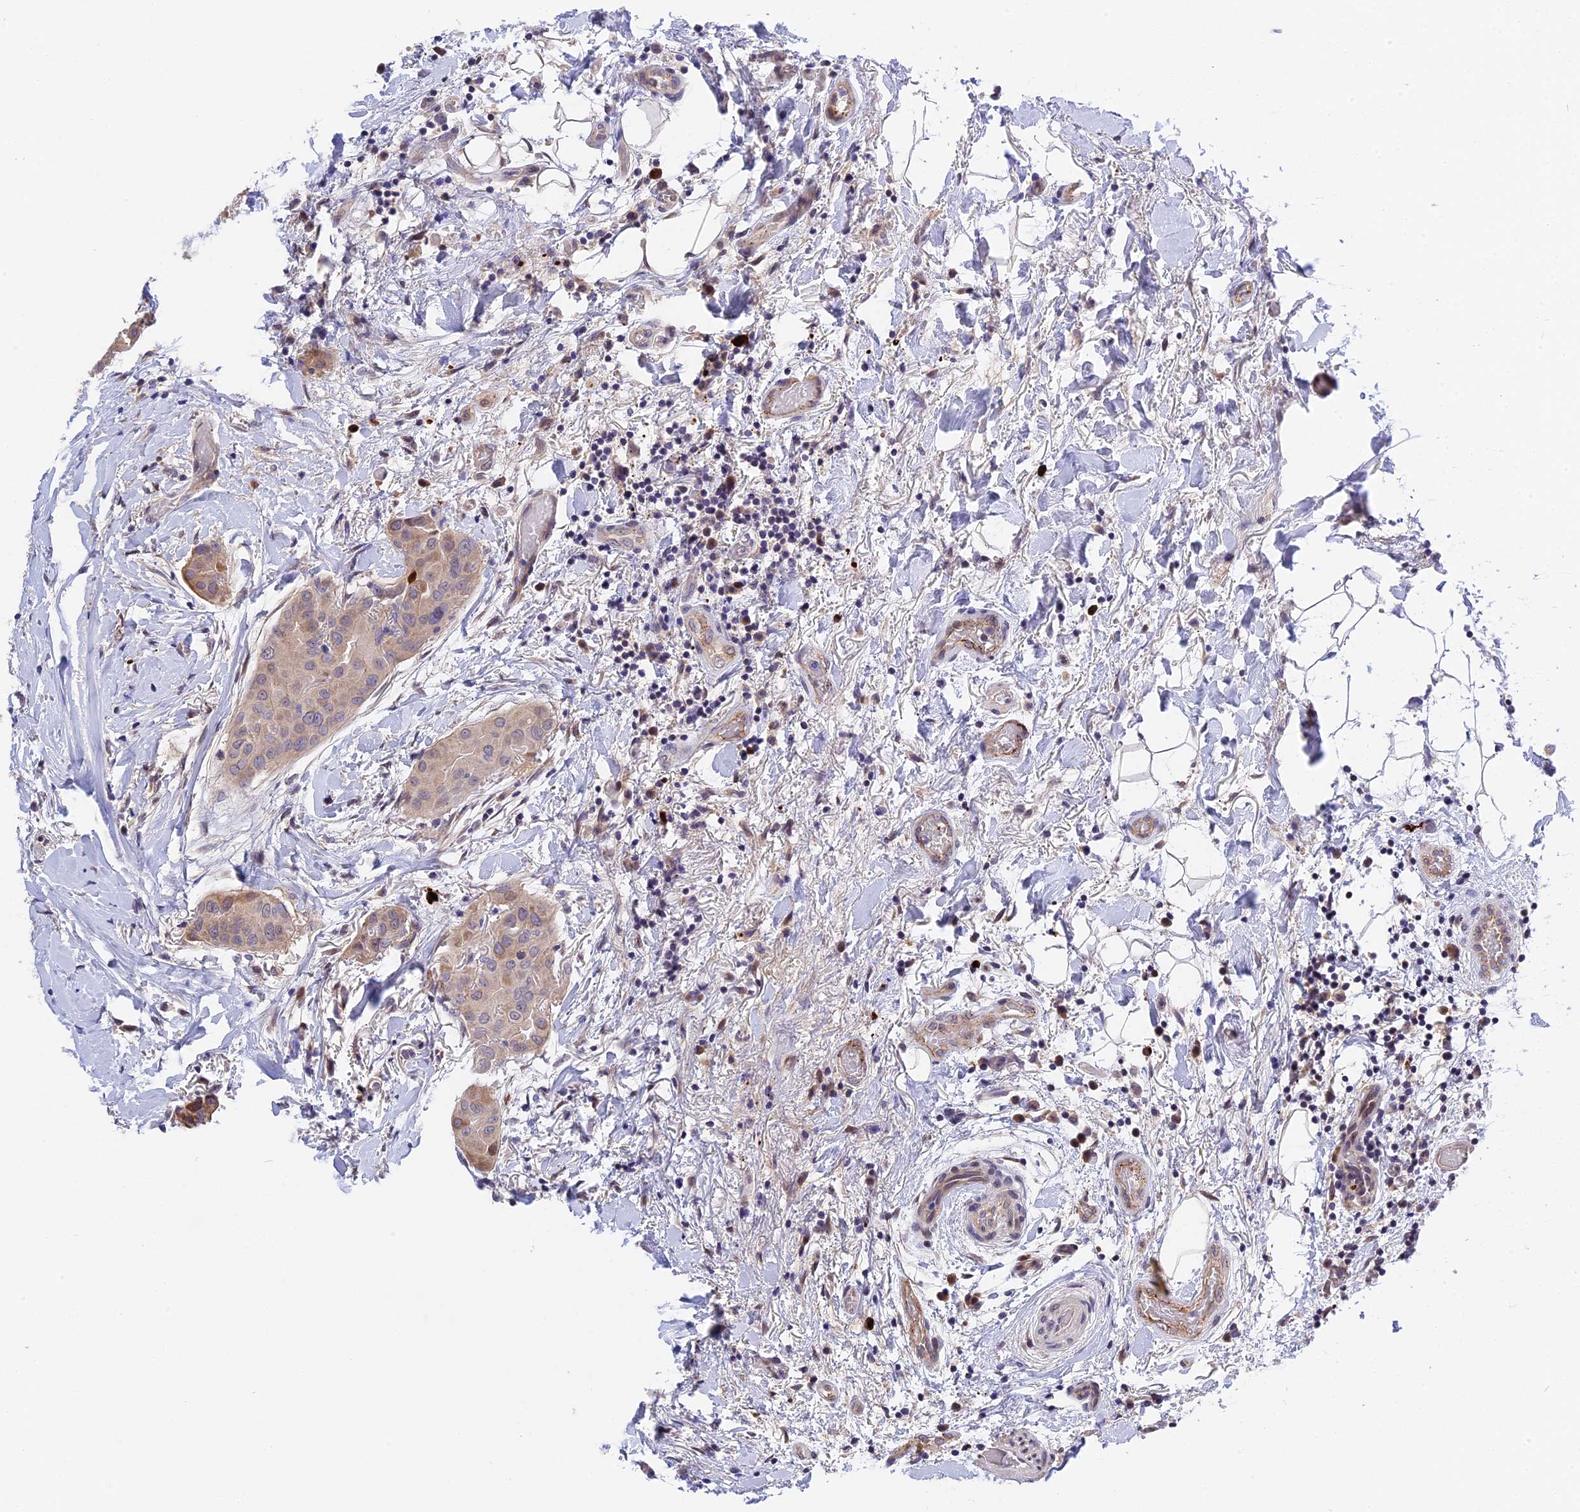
{"staining": {"intensity": "weak", "quantity": "<25%", "location": "cytoplasmic/membranous"}, "tissue": "thyroid cancer", "cell_type": "Tumor cells", "image_type": "cancer", "snomed": [{"axis": "morphology", "description": "Papillary adenocarcinoma, NOS"}, {"axis": "topography", "description": "Thyroid gland"}], "caption": "Micrograph shows no significant protein staining in tumor cells of papillary adenocarcinoma (thyroid).", "gene": "MFSD2A", "patient": {"sex": "male", "age": 33}}